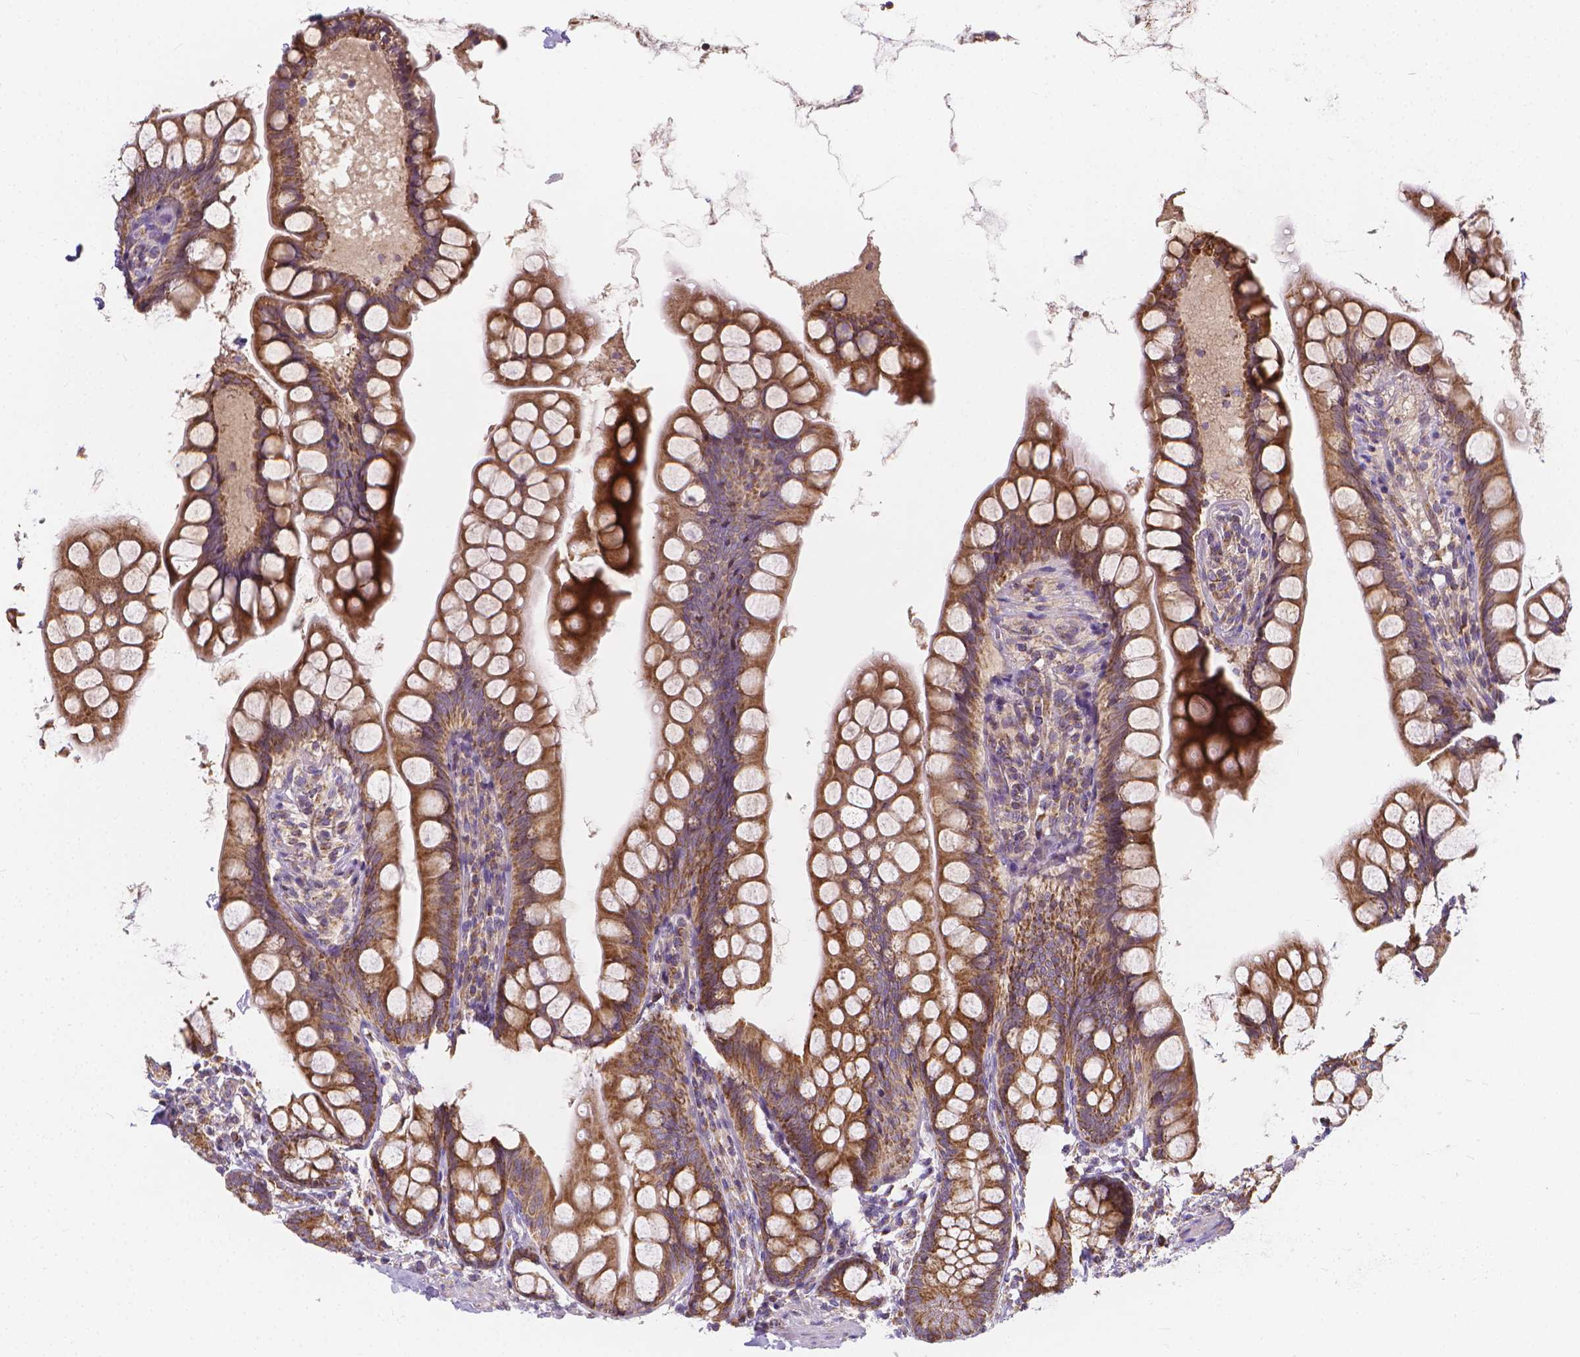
{"staining": {"intensity": "strong", "quantity": ">75%", "location": "cytoplasmic/membranous"}, "tissue": "small intestine", "cell_type": "Glandular cells", "image_type": "normal", "snomed": [{"axis": "morphology", "description": "Normal tissue, NOS"}, {"axis": "topography", "description": "Small intestine"}], "caption": "Small intestine stained with a brown dye demonstrates strong cytoplasmic/membranous positive expression in about >75% of glandular cells.", "gene": "SNCAIP", "patient": {"sex": "male", "age": 70}}